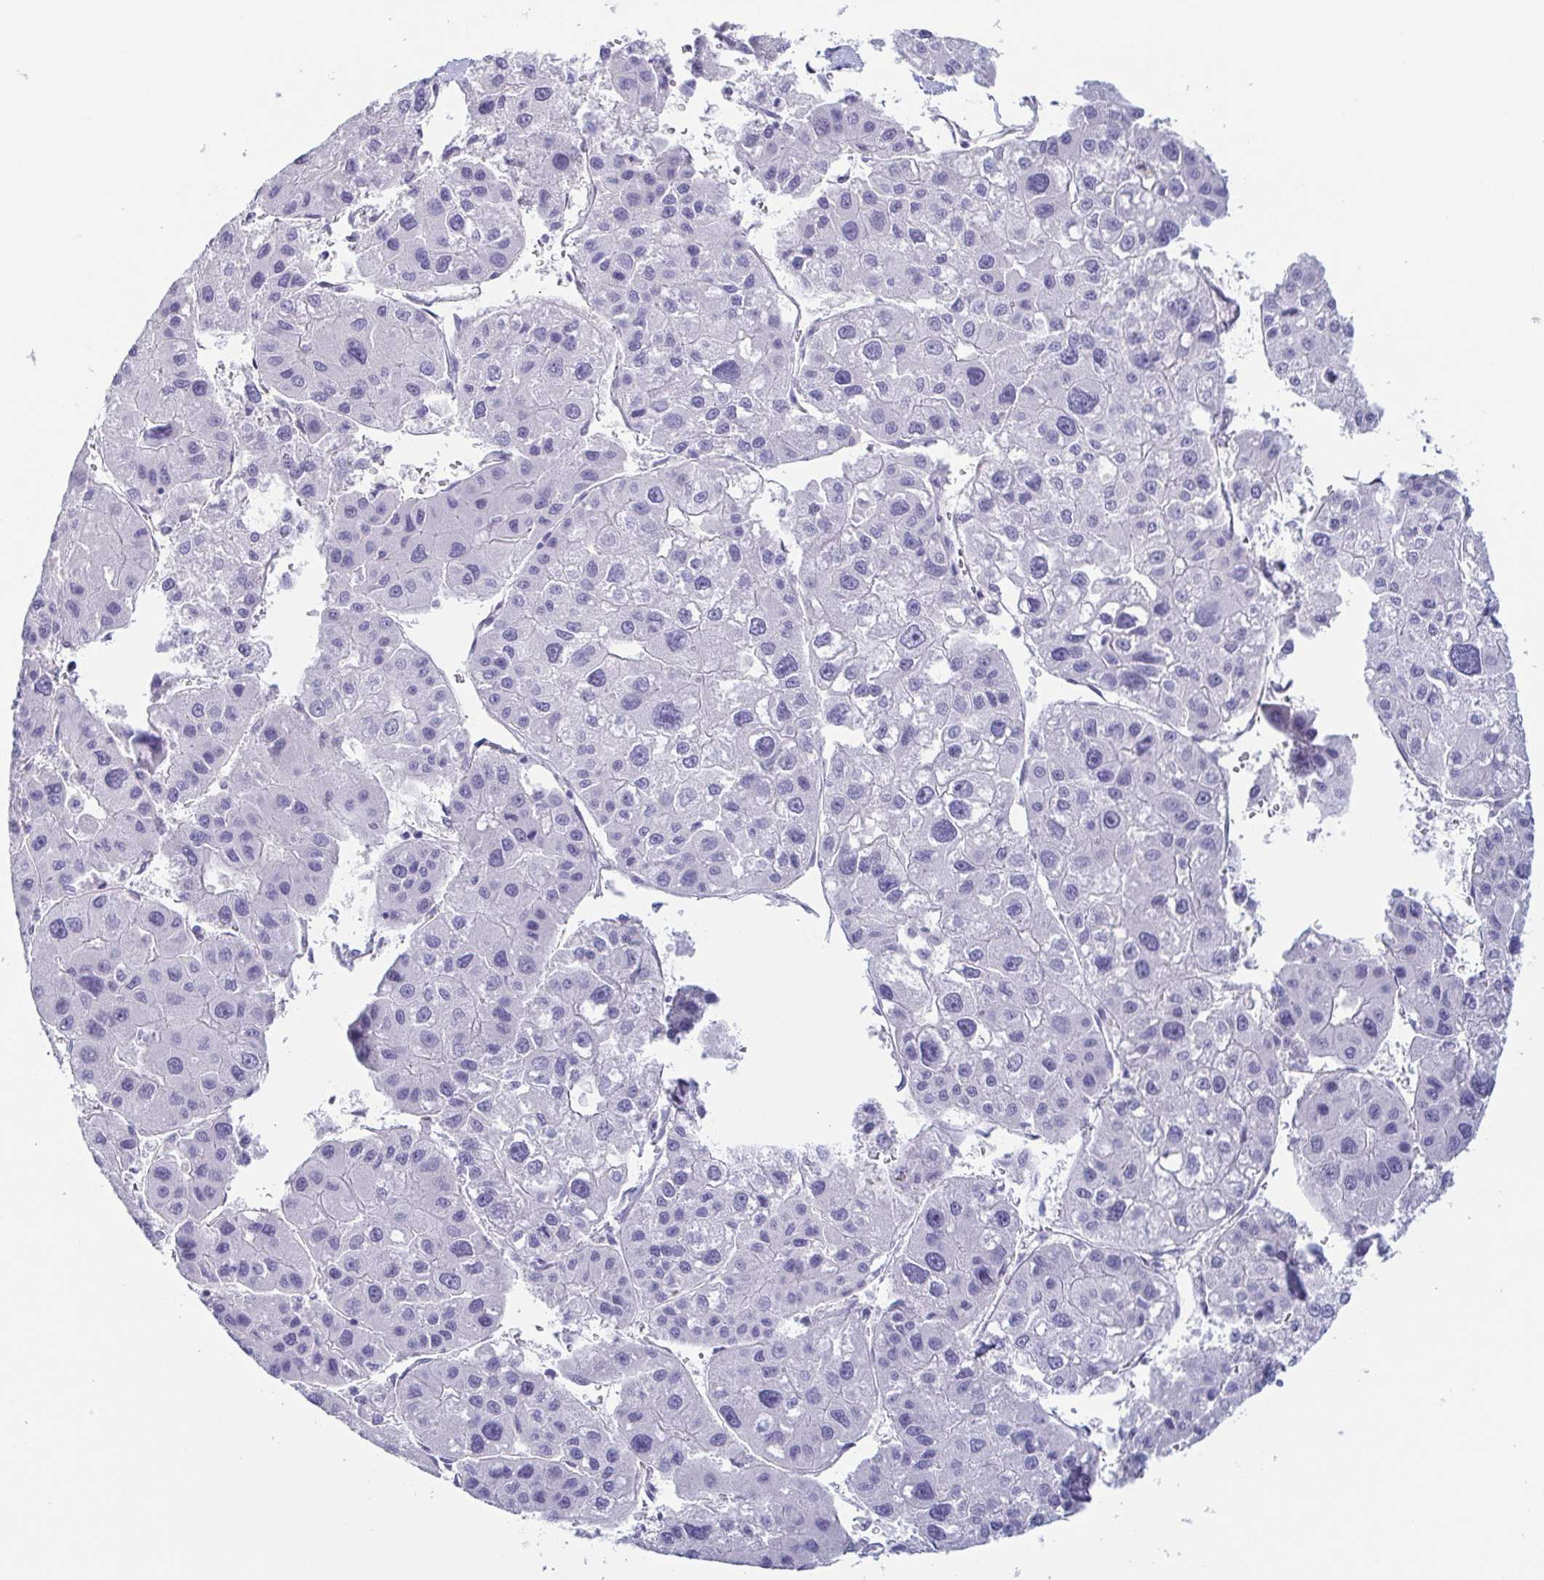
{"staining": {"intensity": "negative", "quantity": "none", "location": "none"}, "tissue": "liver cancer", "cell_type": "Tumor cells", "image_type": "cancer", "snomed": [{"axis": "morphology", "description": "Carcinoma, Hepatocellular, NOS"}, {"axis": "topography", "description": "Liver"}], "caption": "DAB immunohistochemical staining of human hepatocellular carcinoma (liver) shows no significant positivity in tumor cells.", "gene": "PRR4", "patient": {"sex": "male", "age": 73}}